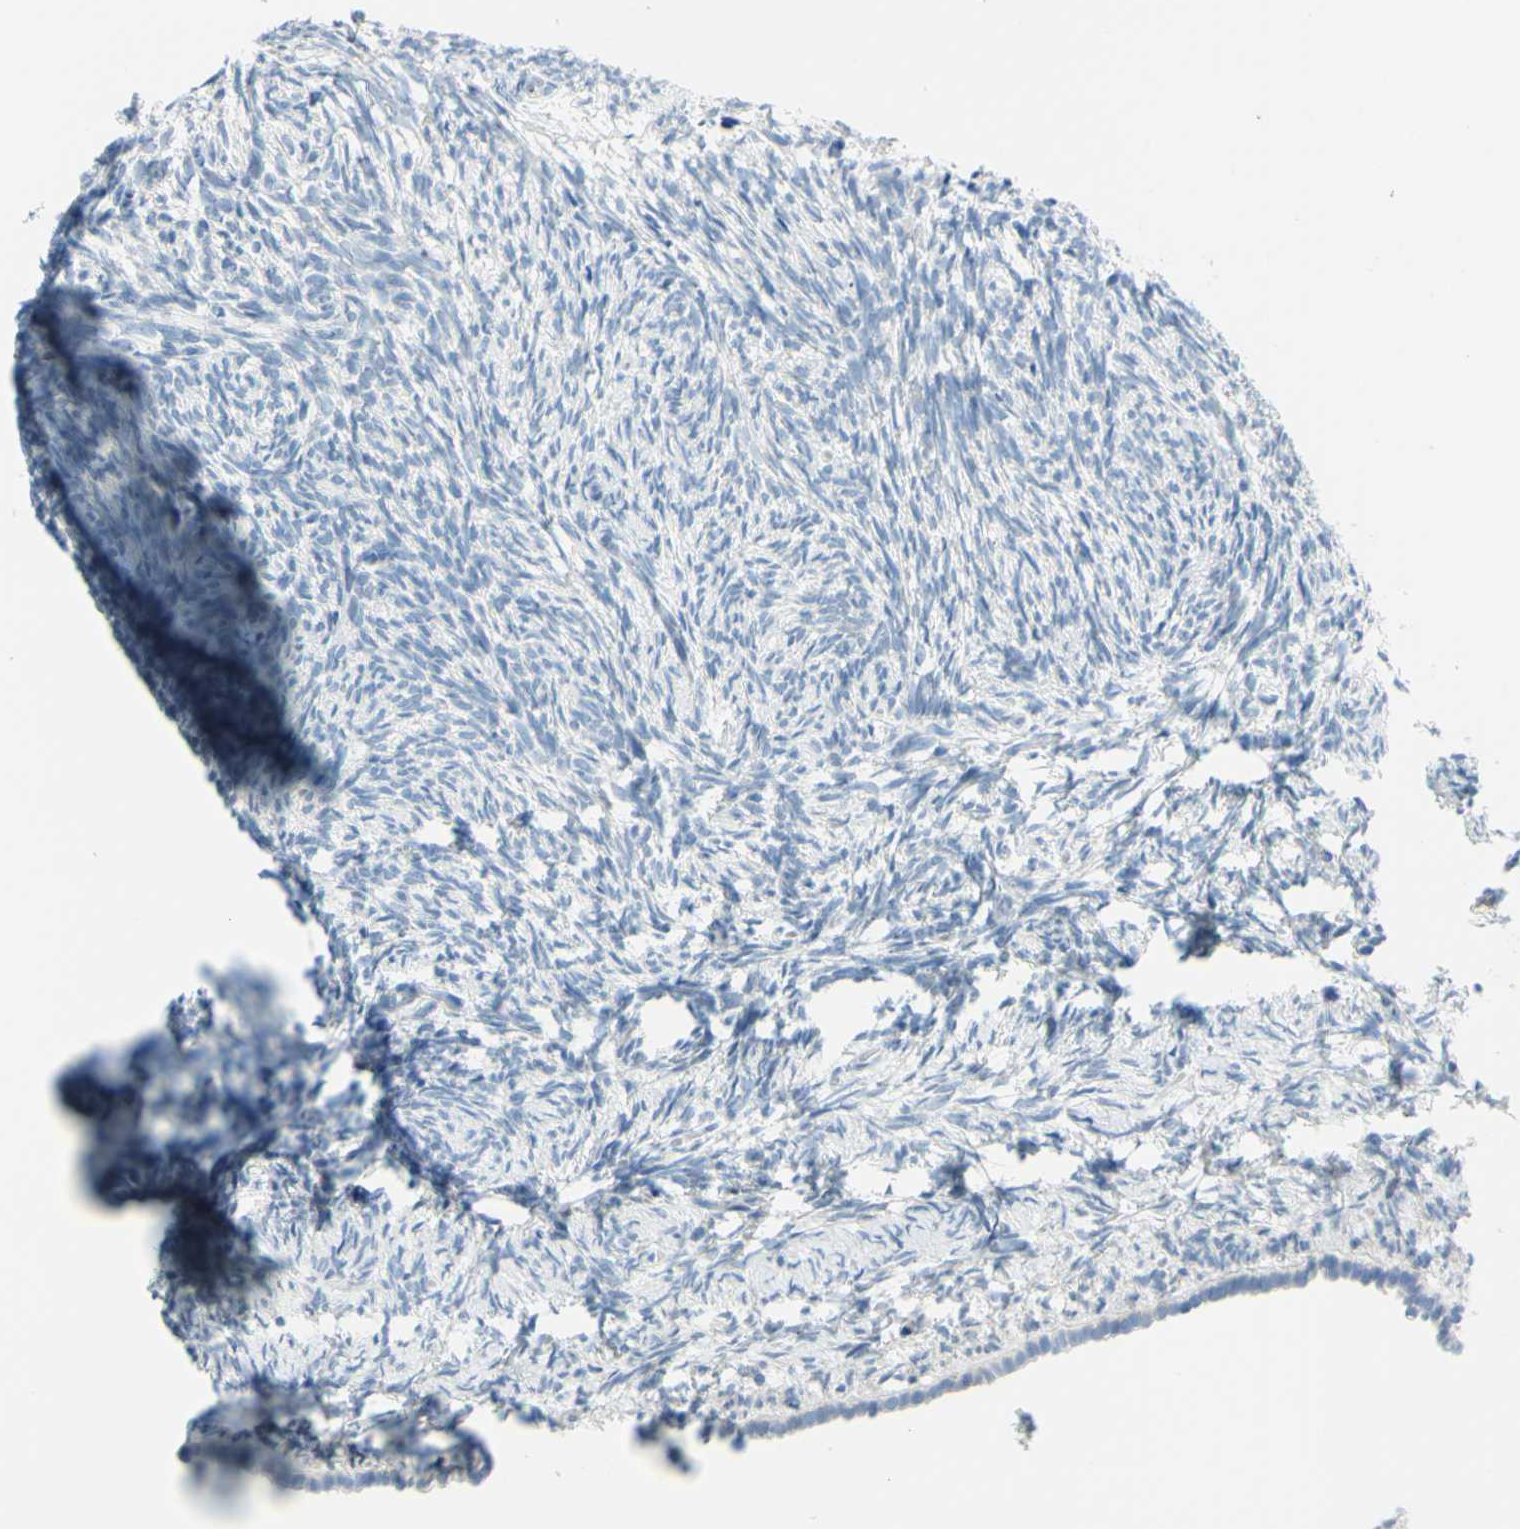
{"staining": {"intensity": "negative", "quantity": "none", "location": "none"}, "tissue": "ovary", "cell_type": "Ovarian stroma cells", "image_type": "normal", "snomed": [{"axis": "morphology", "description": "Normal tissue, NOS"}, {"axis": "topography", "description": "Ovary"}], "caption": "This is an immunohistochemistry image of benign ovary. There is no positivity in ovarian stroma cells.", "gene": "DCT", "patient": {"sex": "female", "age": 60}}